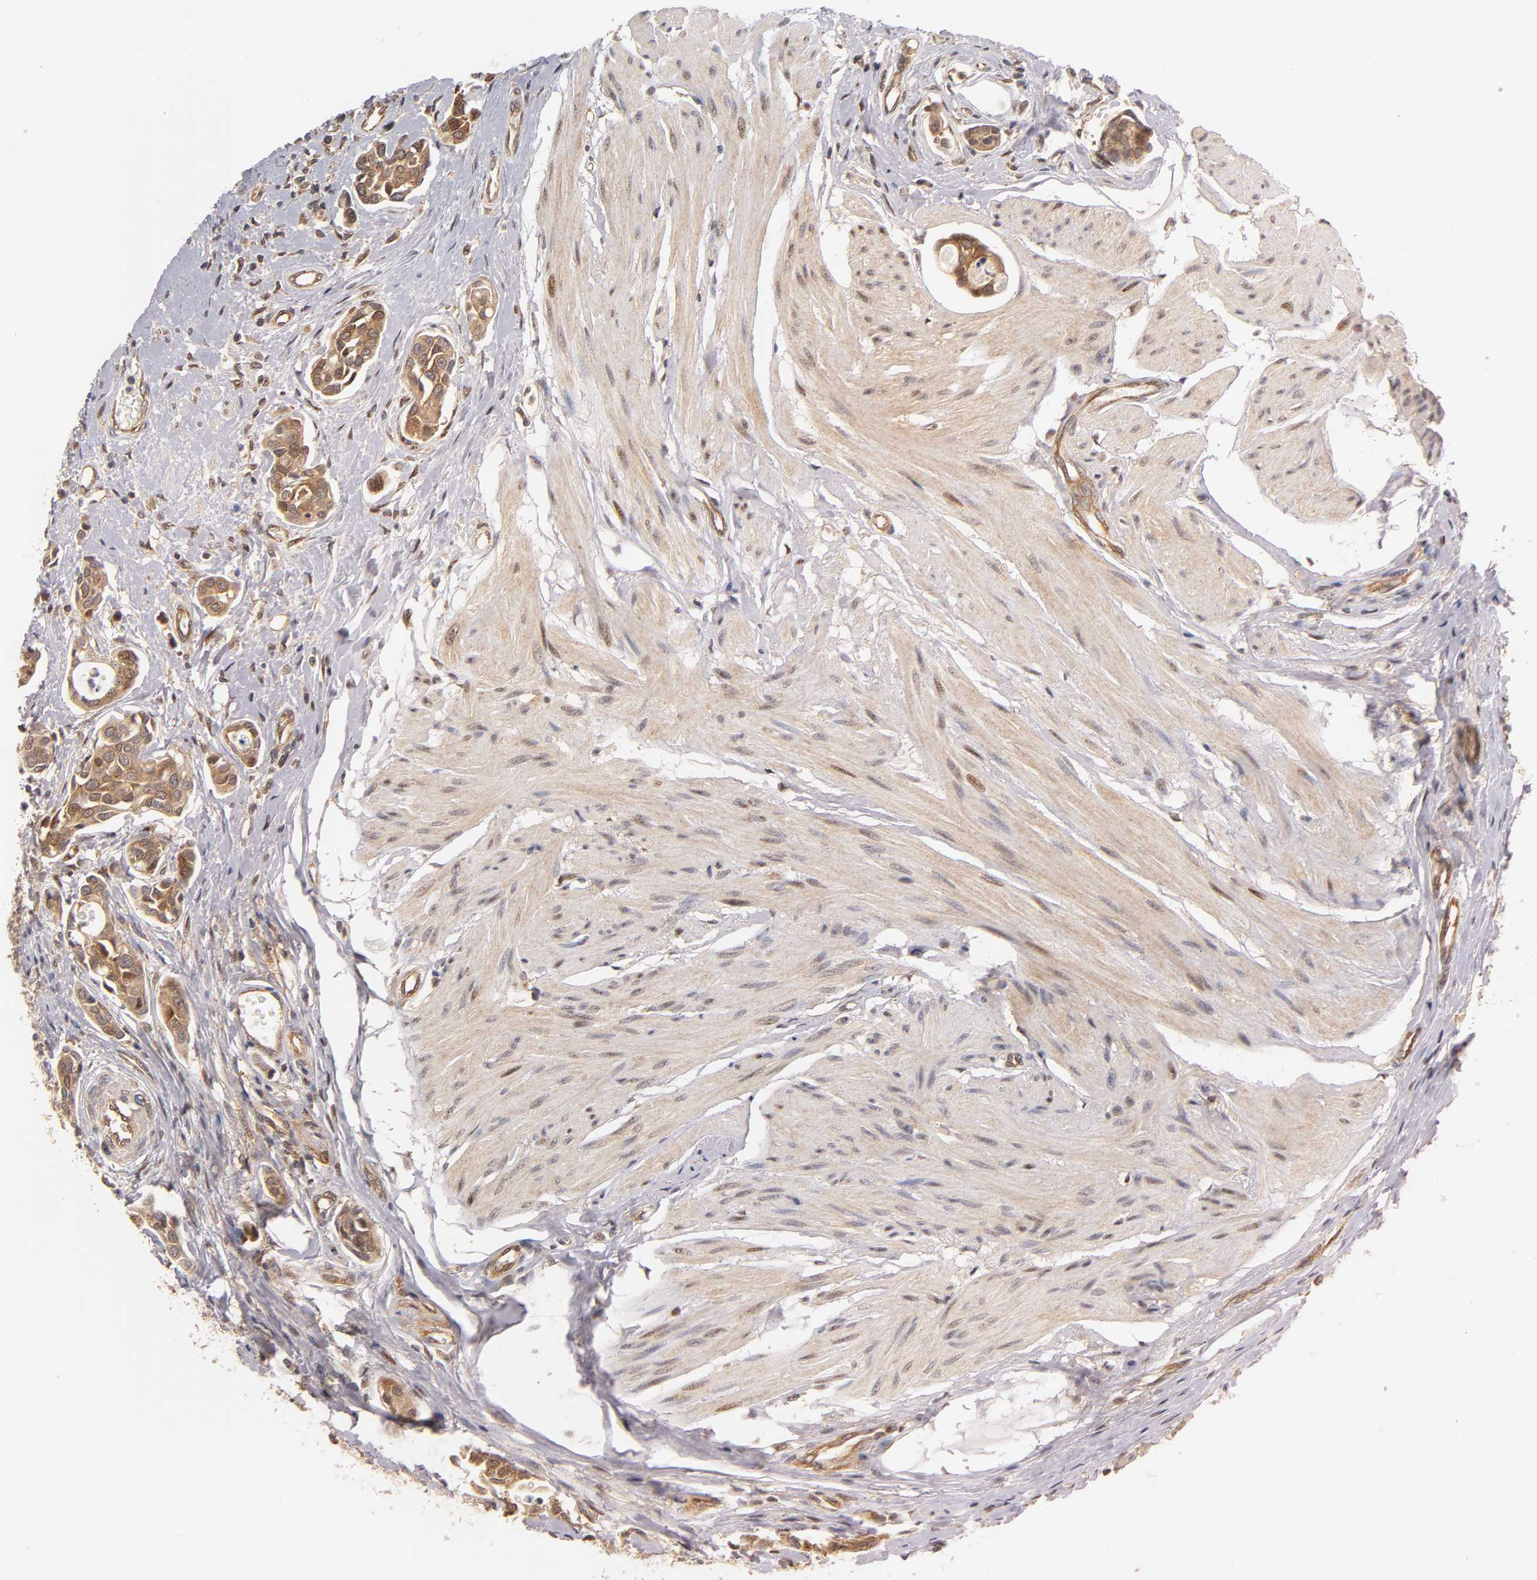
{"staining": {"intensity": "moderate", "quantity": ">75%", "location": "cytoplasmic/membranous"}, "tissue": "urothelial cancer", "cell_type": "Tumor cells", "image_type": "cancer", "snomed": [{"axis": "morphology", "description": "Urothelial carcinoma, High grade"}, {"axis": "topography", "description": "Urinary bladder"}], "caption": "Immunohistochemical staining of human urothelial cancer displays medium levels of moderate cytoplasmic/membranous protein expression in about >75% of tumor cells.", "gene": "PAFAH1B1", "patient": {"sex": "male", "age": 78}}